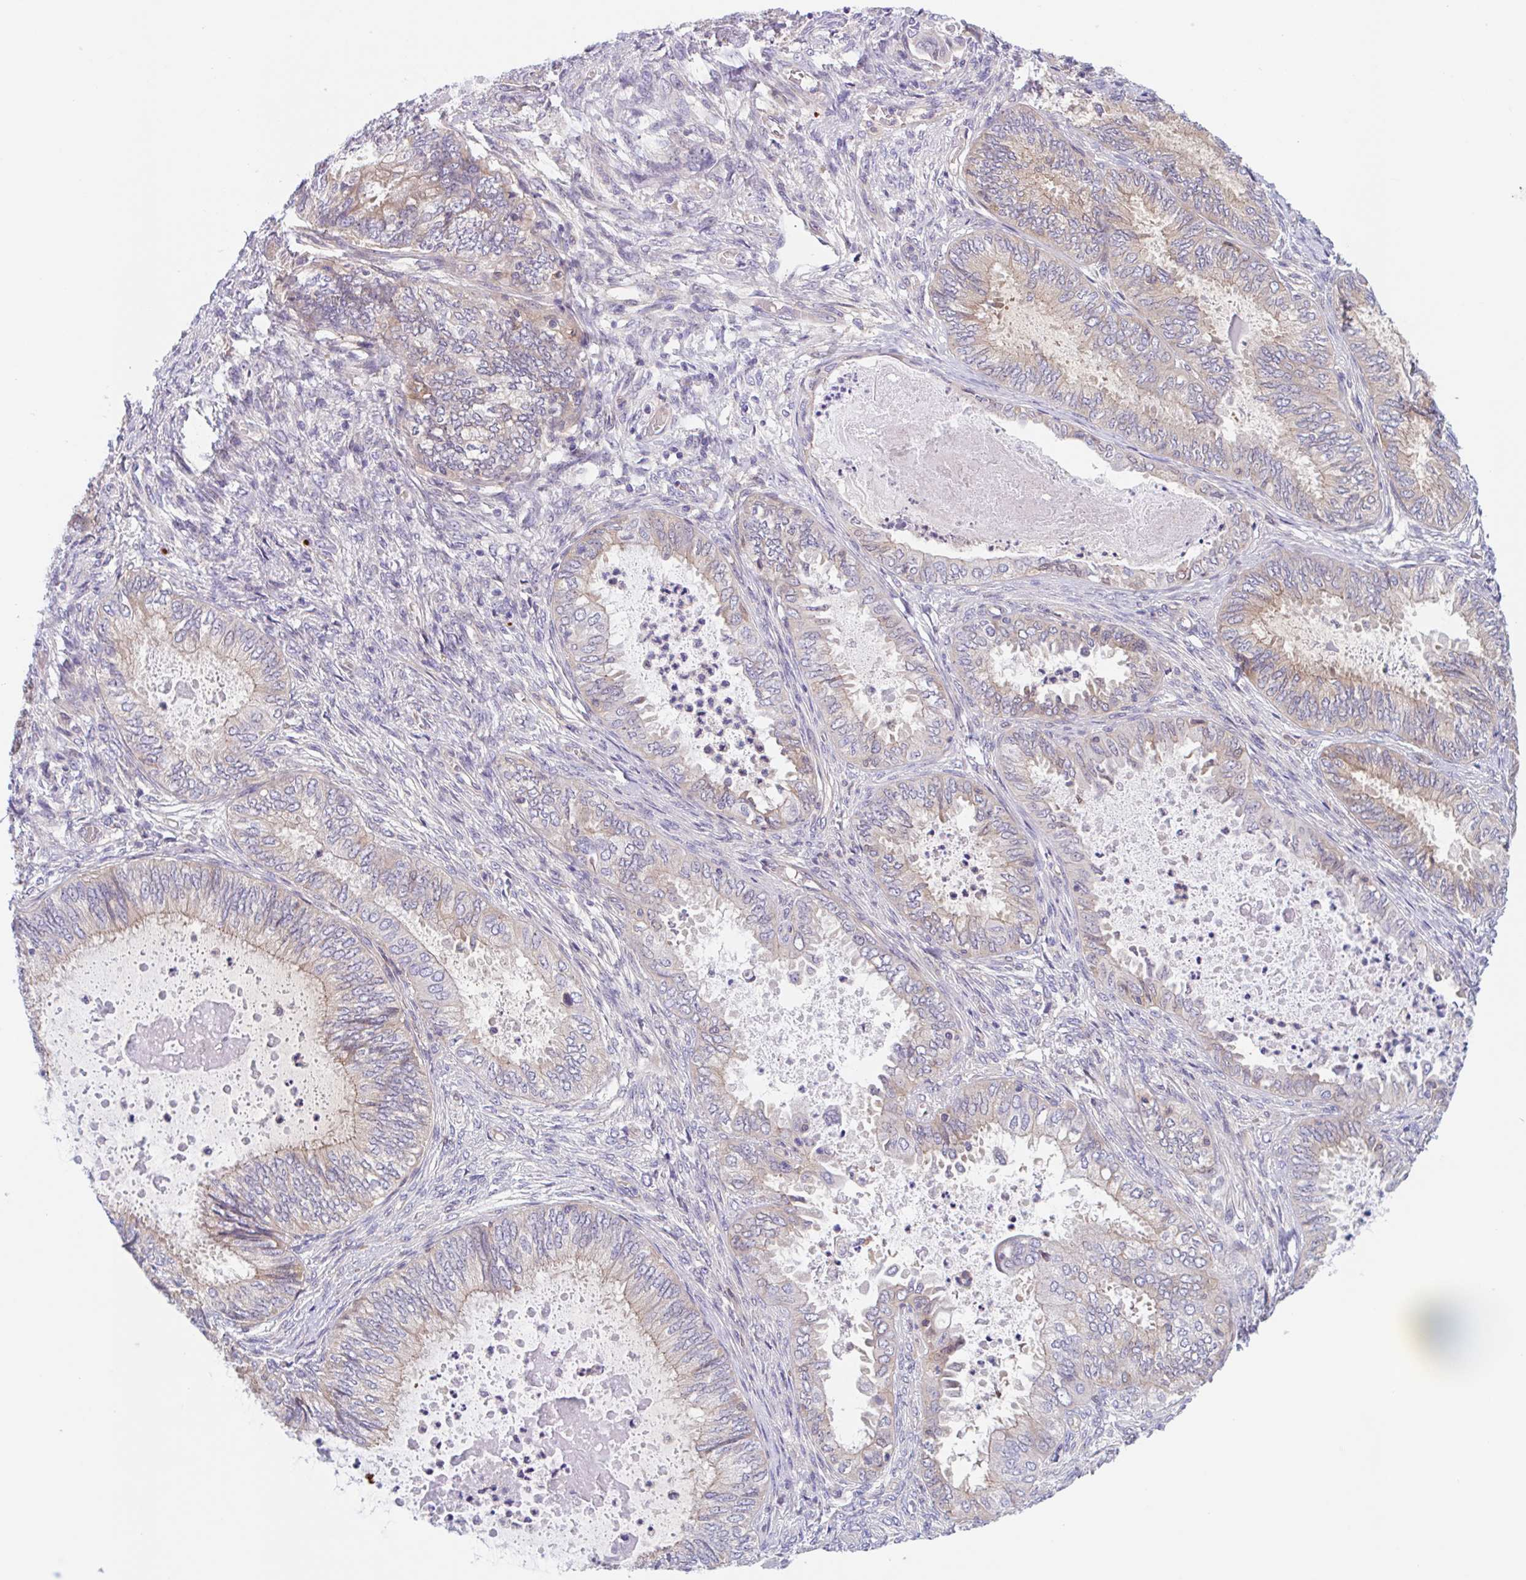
{"staining": {"intensity": "weak", "quantity": "<25%", "location": "cytoplasmic/membranous"}, "tissue": "ovarian cancer", "cell_type": "Tumor cells", "image_type": "cancer", "snomed": [{"axis": "morphology", "description": "Carcinoma, endometroid"}, {"axis": "topography", "description": "Ovary"}], "caption": "The immunohistochemistry (IHC) photomicrograph has no significant staining in tumor cells of ovarian cancer (endometroid carcinoma) tissue. (DAB (3,3'-diaminobenzidine) immunohistochemistry, high magnification).", "gene": "TMEM86A", "patient": {"sex": "female", "age": 70}}